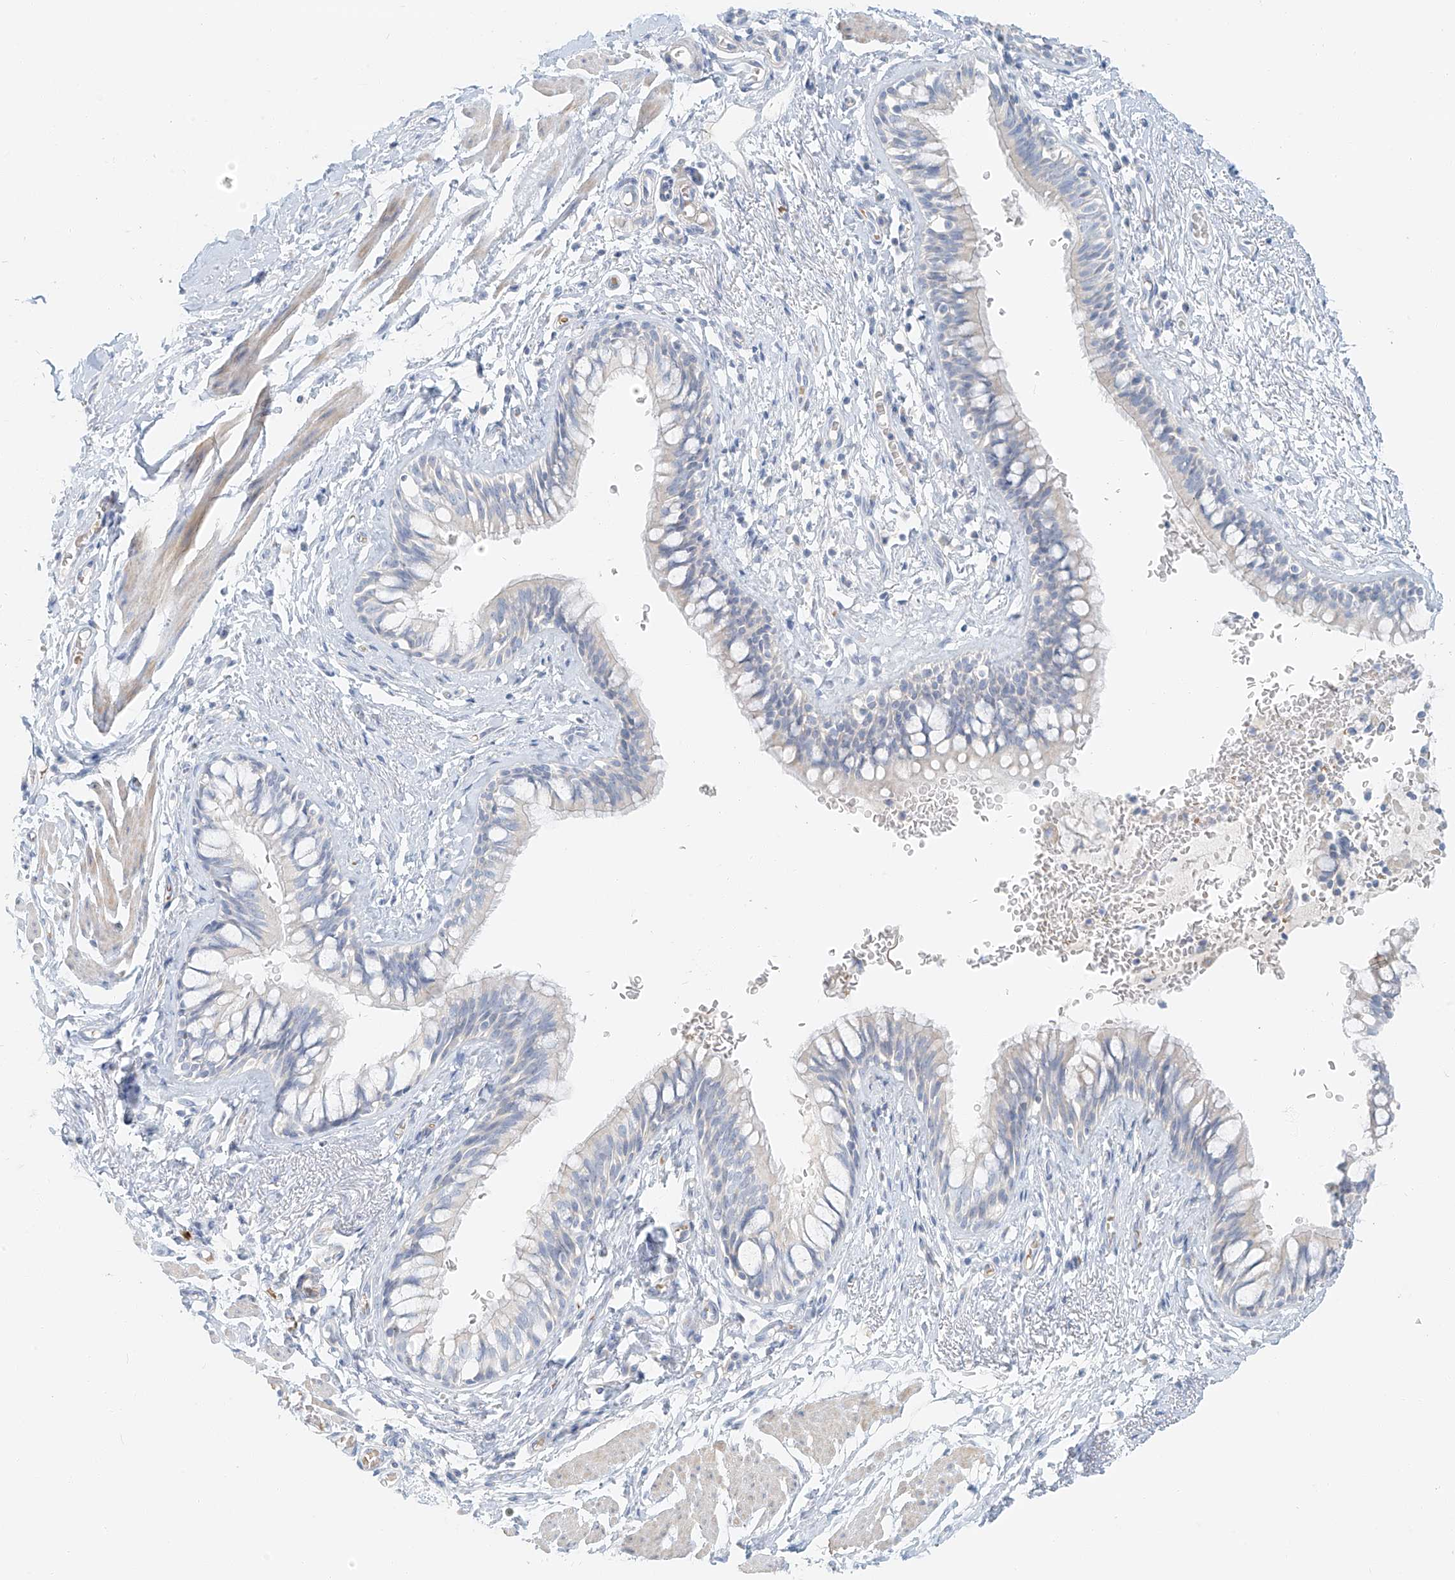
{"staining": {"intensity": "negative", "quantity": "none", "location": "none"}, "tissue": "bronchus", "cell_type": "Respiratory epithelial cells", "image_type": "normal", "snomed": [{"axis": "morphology", "description": "Normal tissue, NOS"}, {"axis": "topography", "description": "Cartilage tissue"}, {"axis": "topography", "description": "Bronchus"}], "caption": "Immunohistochemistry photomicrograph of benign bronchus stained for a protein (brown), which shows no expression in respiratory epithelial cells. The staining was performed using DAB (3,3'-diaminobenzidine) to visualize the protein expression in brown, while the nuclei were stained in blue with hematoxylin (Magnification: 20x).", "gene": "PGC", "patient": {"sex": "female", "age": 36}}